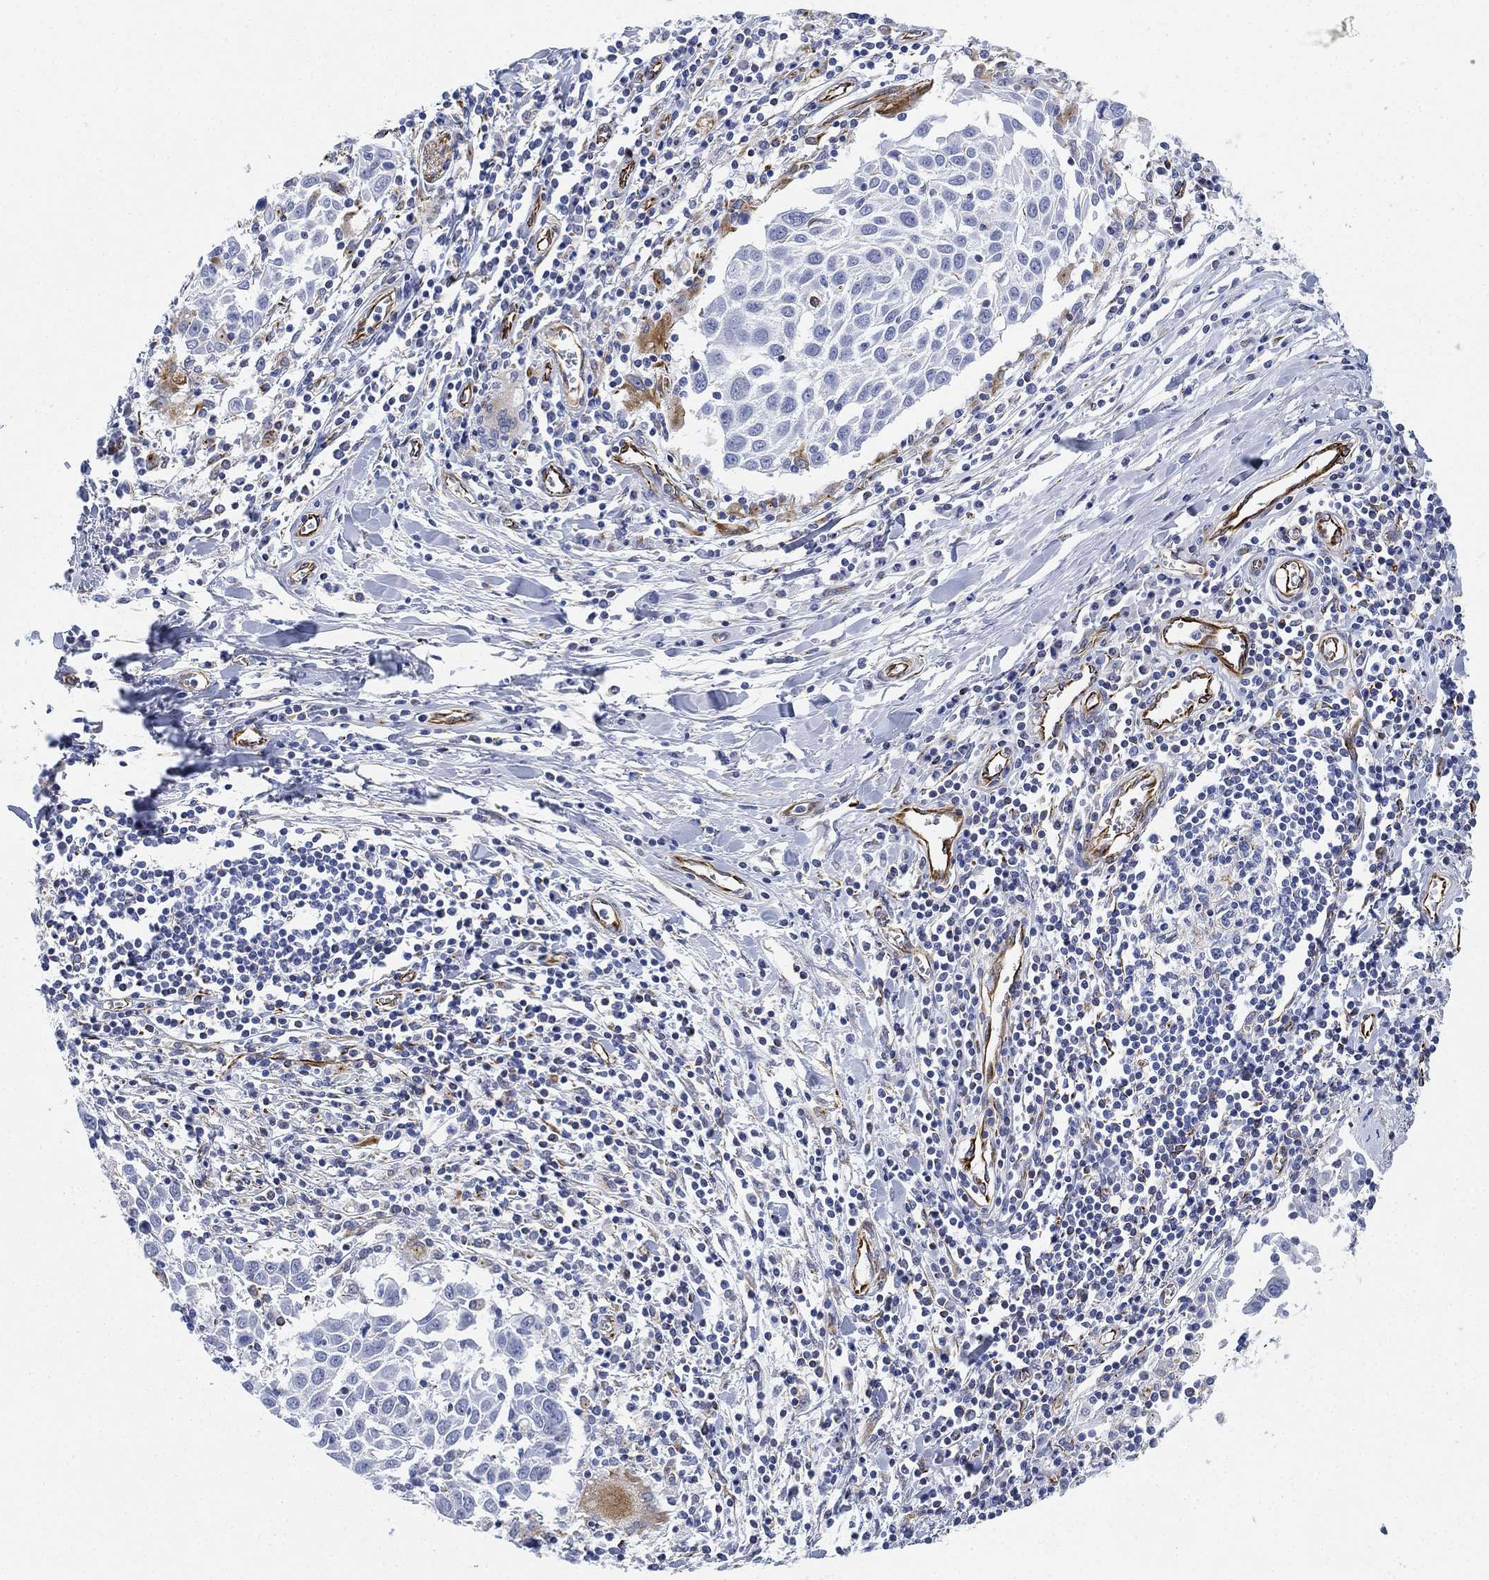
{"staining": {"intensity": "moderate", "quantity": "<25%", "location": "cytoplasmic/membranous"}, "tissue": "lung cancer", "cell_type": "Tumor cells", "image_type": "cancer", "snomed": [{"axis": "morphology", "description": "Squamous cell carcinoma, NOS"}, {"axis": "topography", "description": "Lung"}], "caption": "Approximately <25% of tumor cells in human lung squamous cell carcinoma reveal moderate cytoplasmic/membranous protein positivity as visualized by brown immunohistochemical staining.", "gene": "PSKH2", "patient": {"sex": "male", "age": 57}}